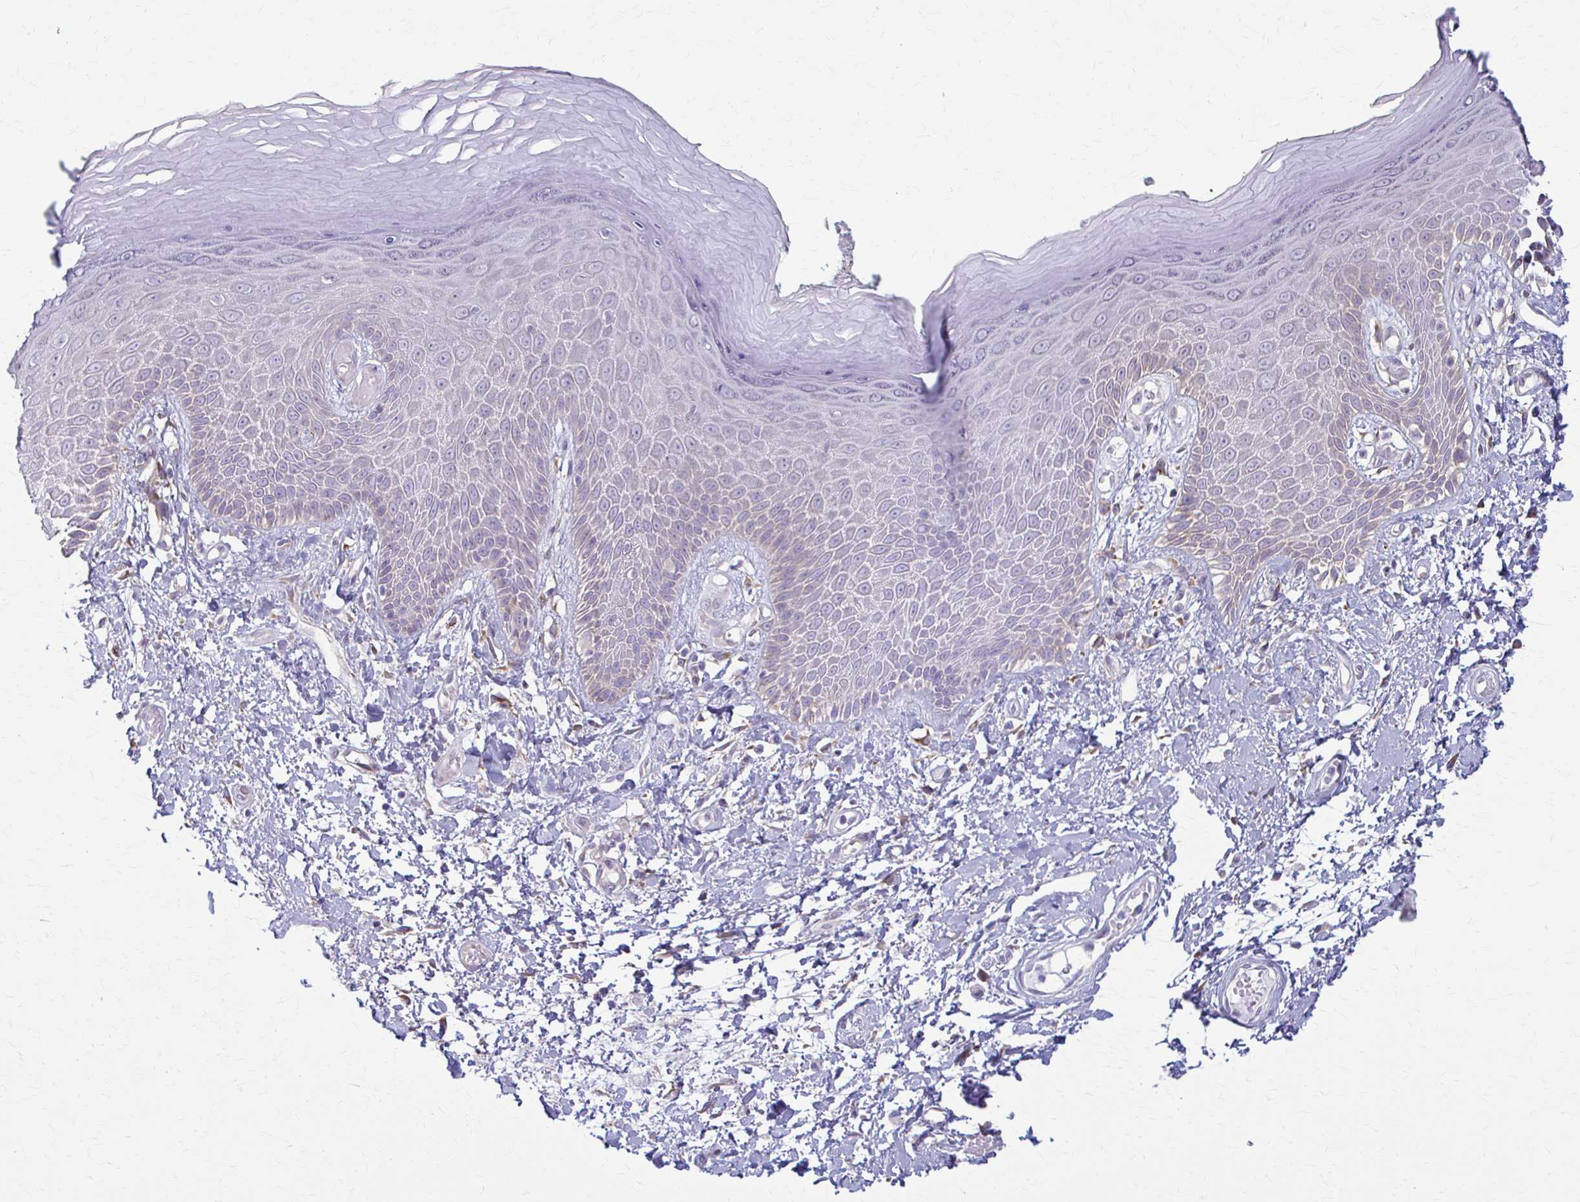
{"staining": {"intensity": "negative", "quantity": "none", "location": "none"}, "tissue": "skin", "cell_type": "Epidermal cells", "image_type": "normal", "snomed": [{"axis": "morphology", "description": "Normal tissue, NOS"}, {"axis": "topography", "description": "Anal"}, {"axis": "topography", "description": "Peripheral nerve tissue"}], "caption": "Histopathology image shows no significant protein staining in epidermal cells of unremarkable skin. (DAB immunohistochemistry (IHC) visualized using brightfield microscopy, high magnification).", "gene": "PRKRA", "patient": {"sex": "male", "age": 78}}